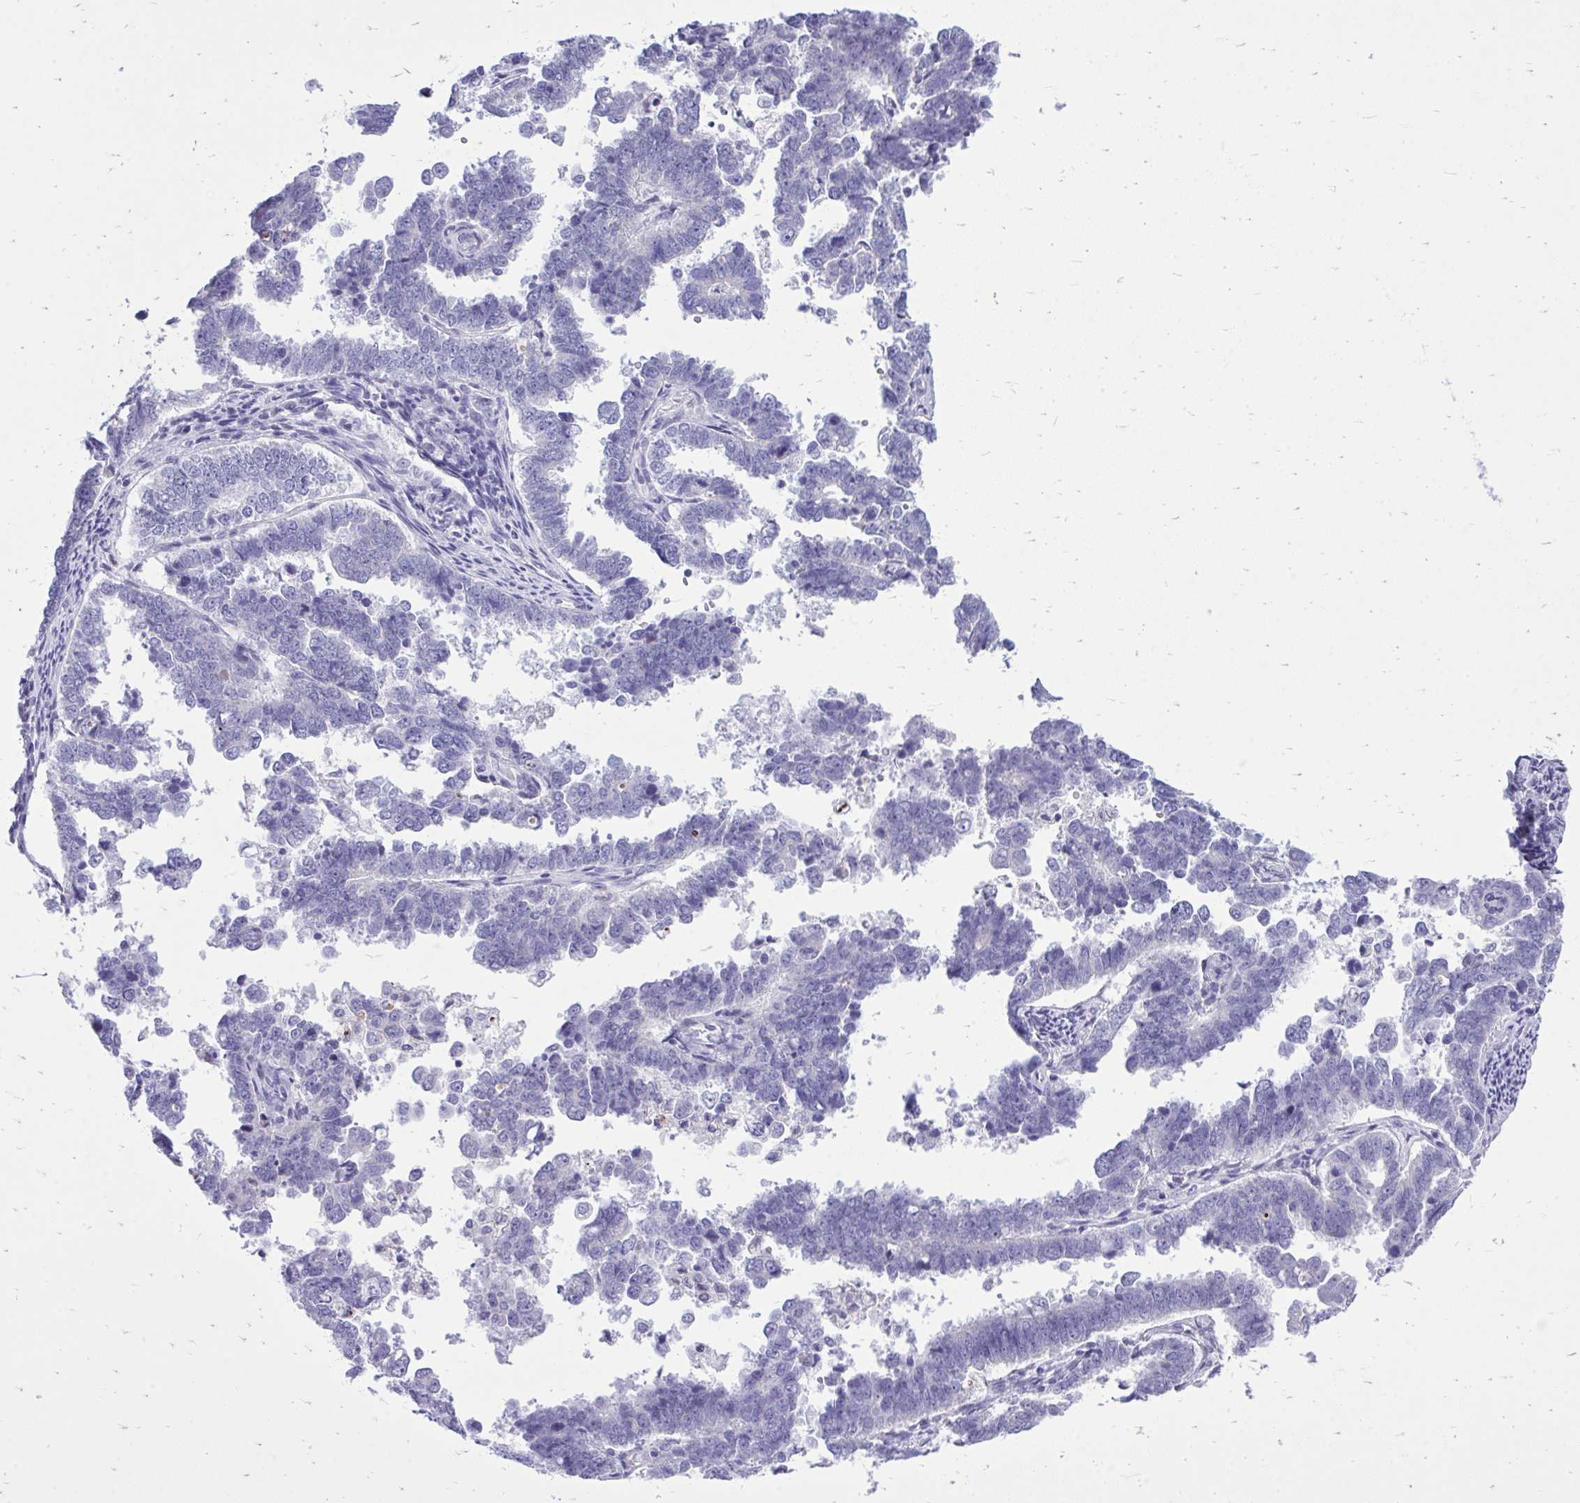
{"staining": {"intensity": "negative", "quantity": "none", "location": "none"}, "tissue": "endometrial cancer", "cell_type": "Tumor cells", "image_type": "cancer", "snomed": [{"axis": "morphology", "description": "Adenocarcinoma, NOS"}, {"axis": "topography", "description": "Endometrium"}], "caption": "Endometrial cancer (adenocarcinoma) was stained to show a protein in brown. There is no significant expression in tumor cells.", "gene": "GABRA1", "patient": {"sex": "female", "age": 75}}